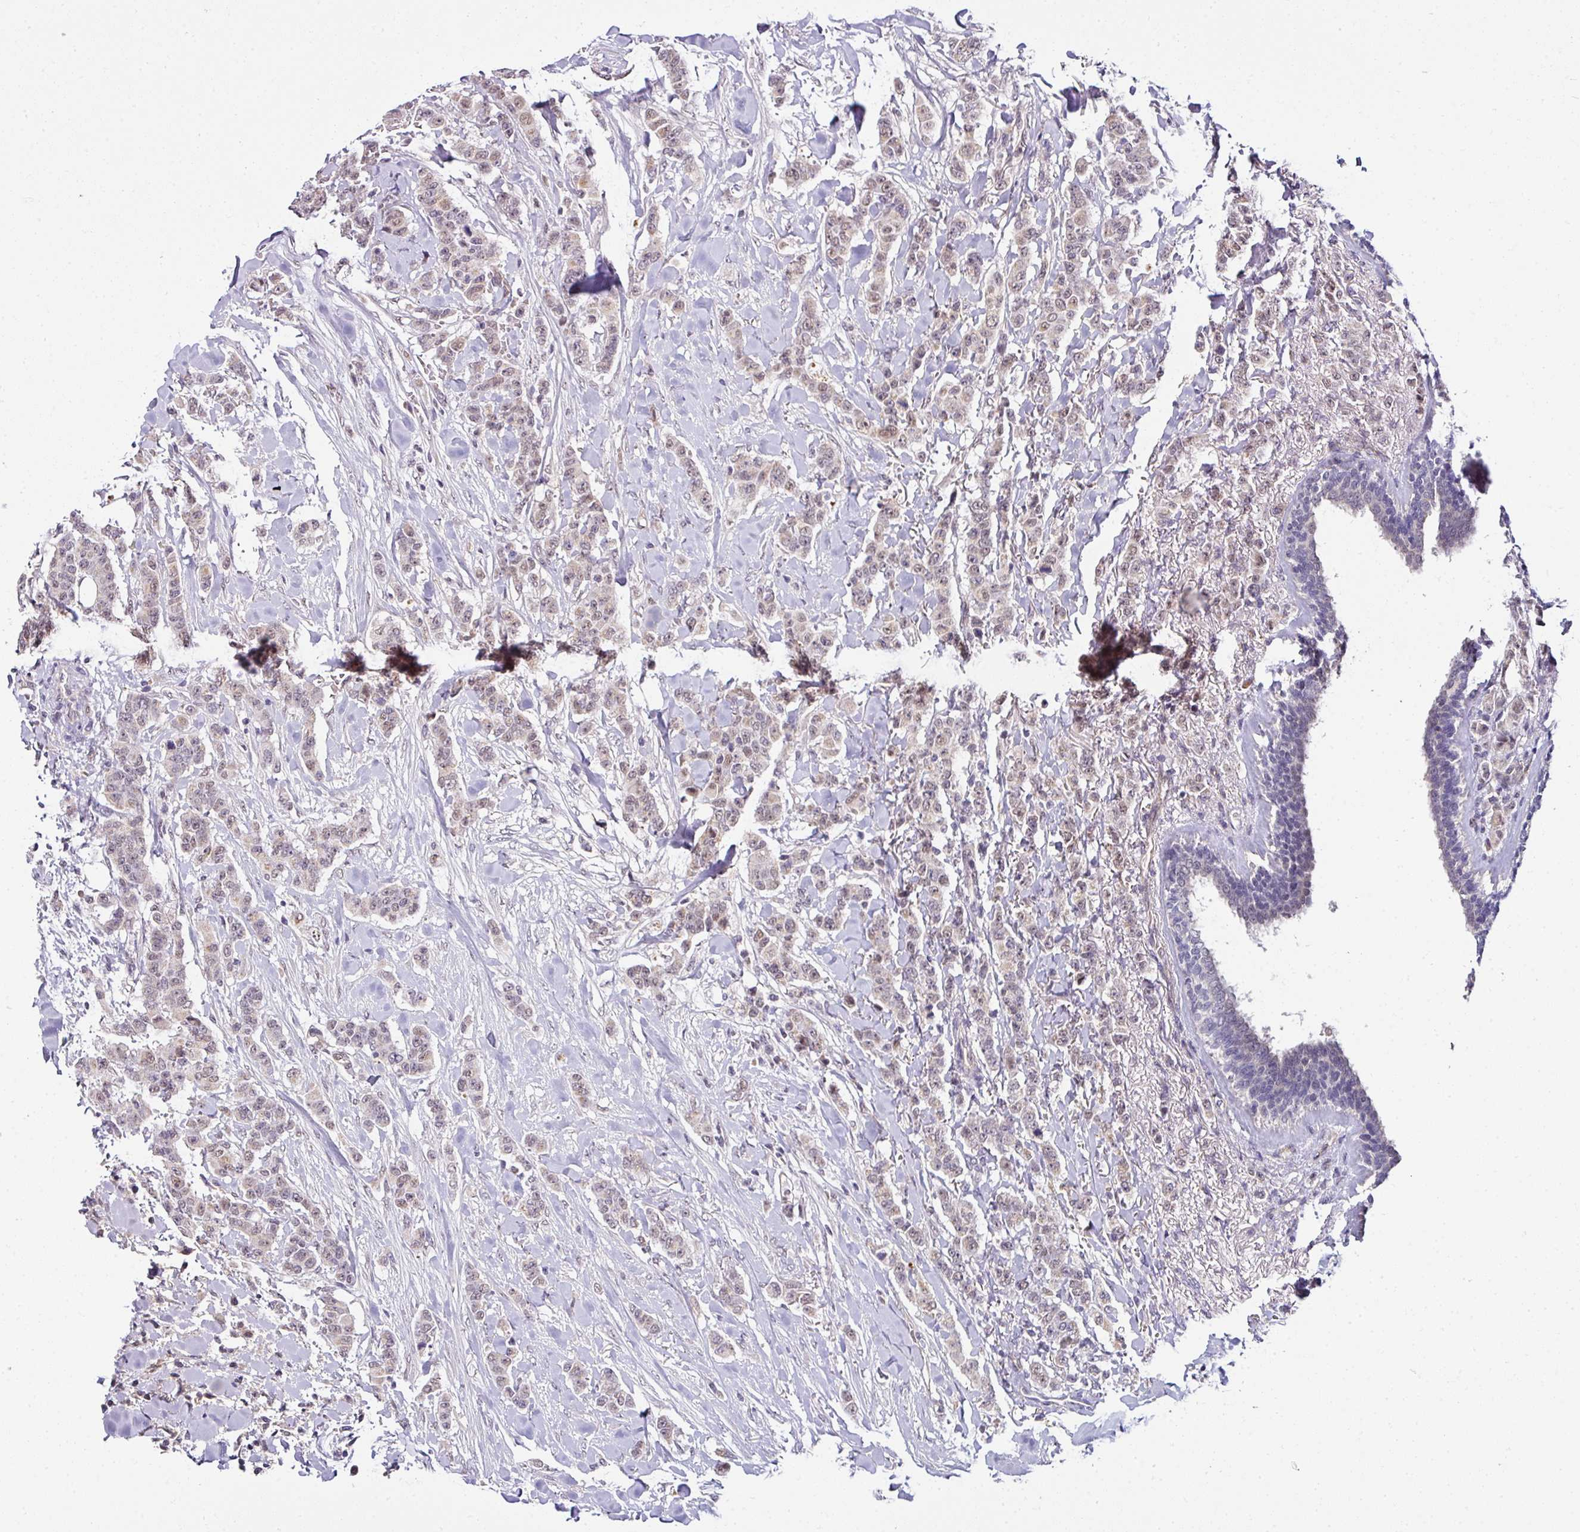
{"staining": {"intensity": "weak", "quantity": "25%-75%", "location": "cytoplasmic/membranous"}, "tissue": "breast cancer", "cell_type": "Tumor cells", "image_type": "cancer", "snomed": [{"axis": "morphology", "description": "Duct carcinoma"}, {"axis": "topography", "description": "Breast"}], "caption": "A brown stain highlights weak cytoplasmic/membranous staining of a protein in human breast cancer tumor cells.", "gene": "NAPSA", "patient": {"sex": "female", "age": 40}}